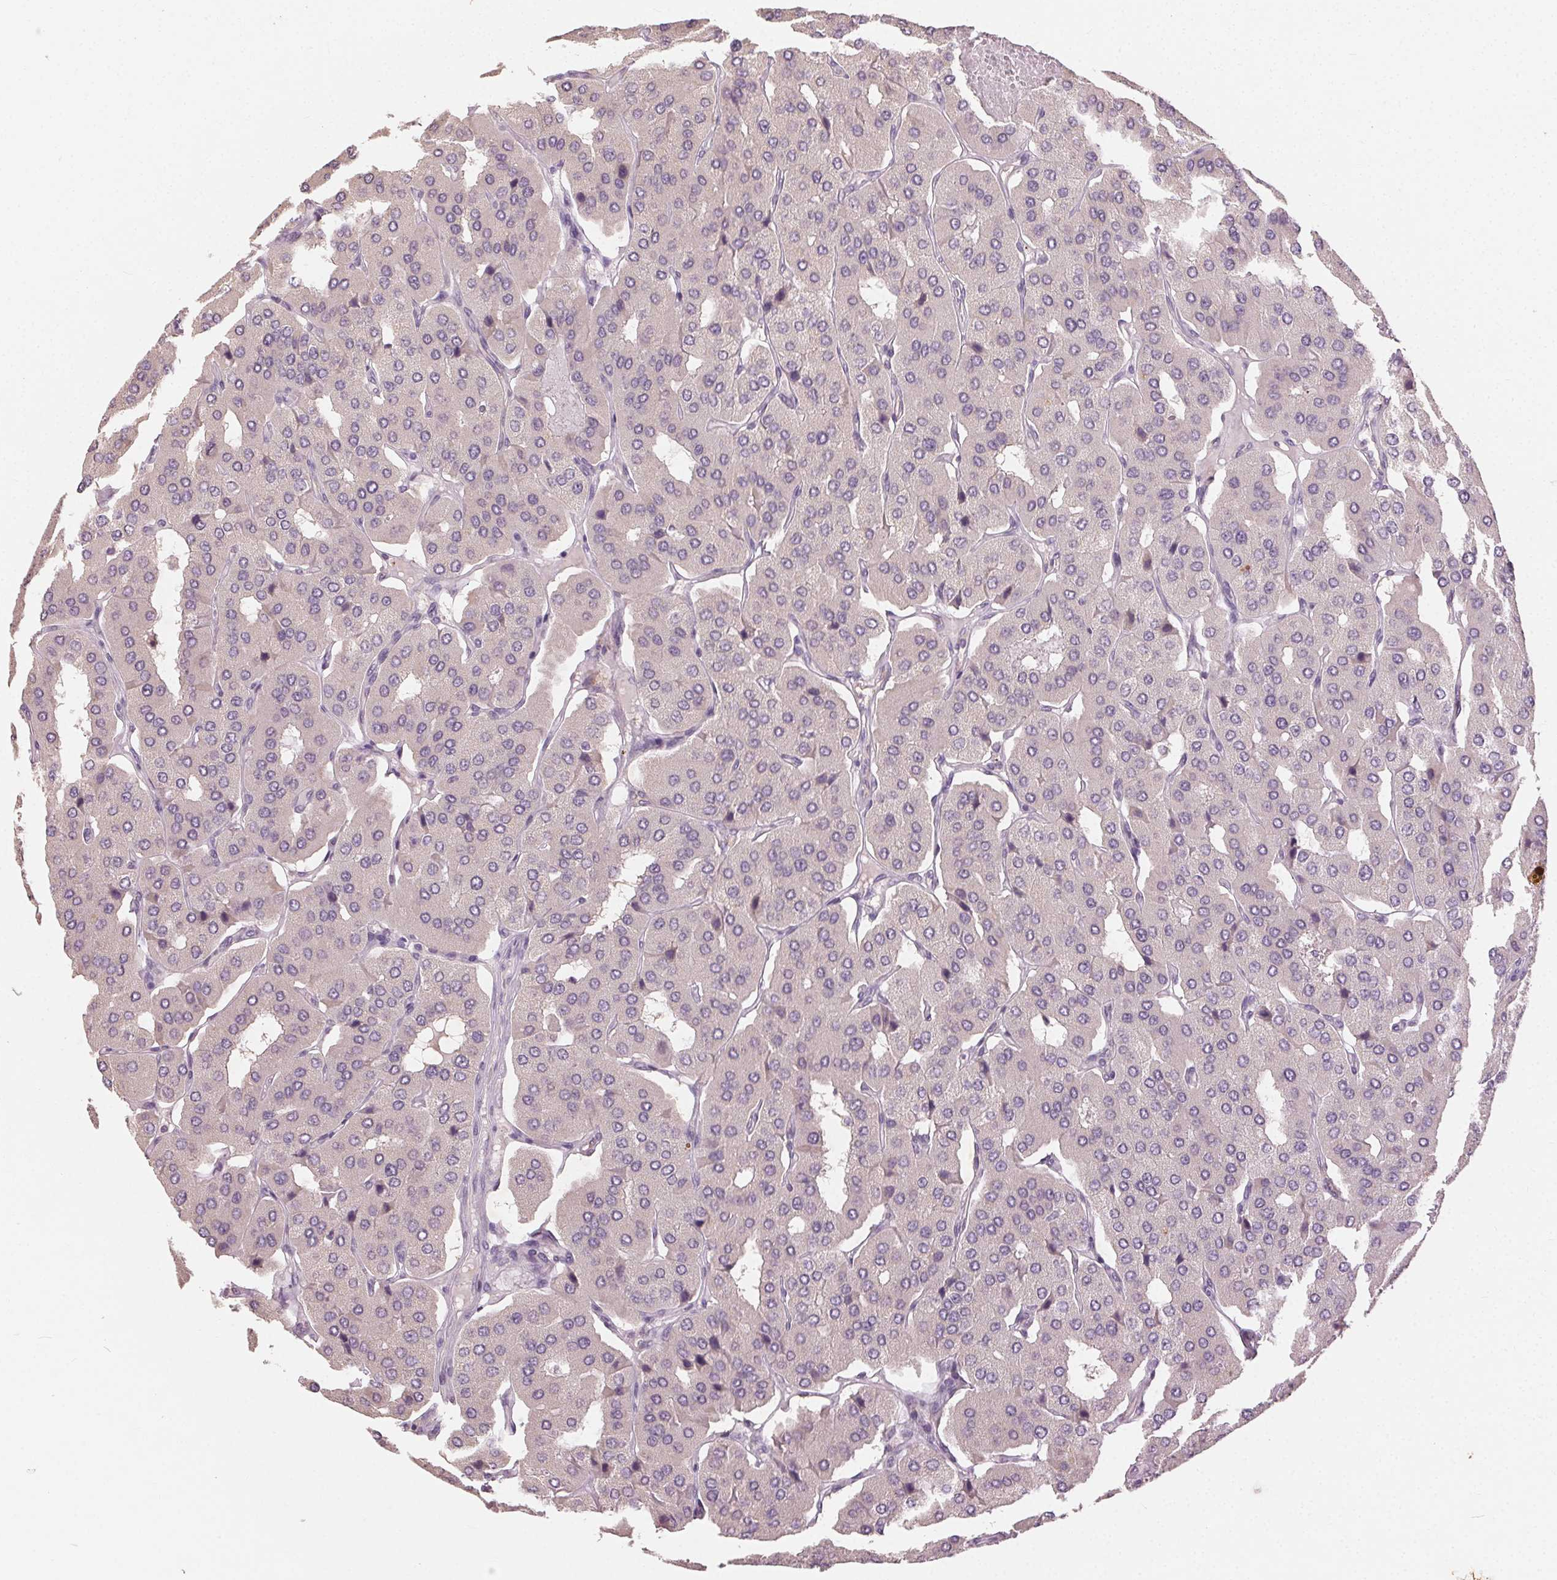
{"staining": {"intensity": "negative", "quantity": "none", "location": "none"}, "tissue": "parathyroid gland", "cell_type": "Glandular cells", "image_type": "normal", "snomed": [{"axis": "morphology", "description": "Normal tissue, NOS"}, {"axis": "morphology", "description": "Adenoma, NOS"}, {"axis": "topography", "description": "Parathyroid gland"}], "caption": "Photomicrograph shows no protein positivity in glandular cells of unremarkable parathyroid gland. (DAB (3,3'-diaminobenzidine) immunohistochemistry (IHC) with hematoxylin counter stain).", "gene": "CLTRN", "patient": {"sex": "female", "age": 86}}